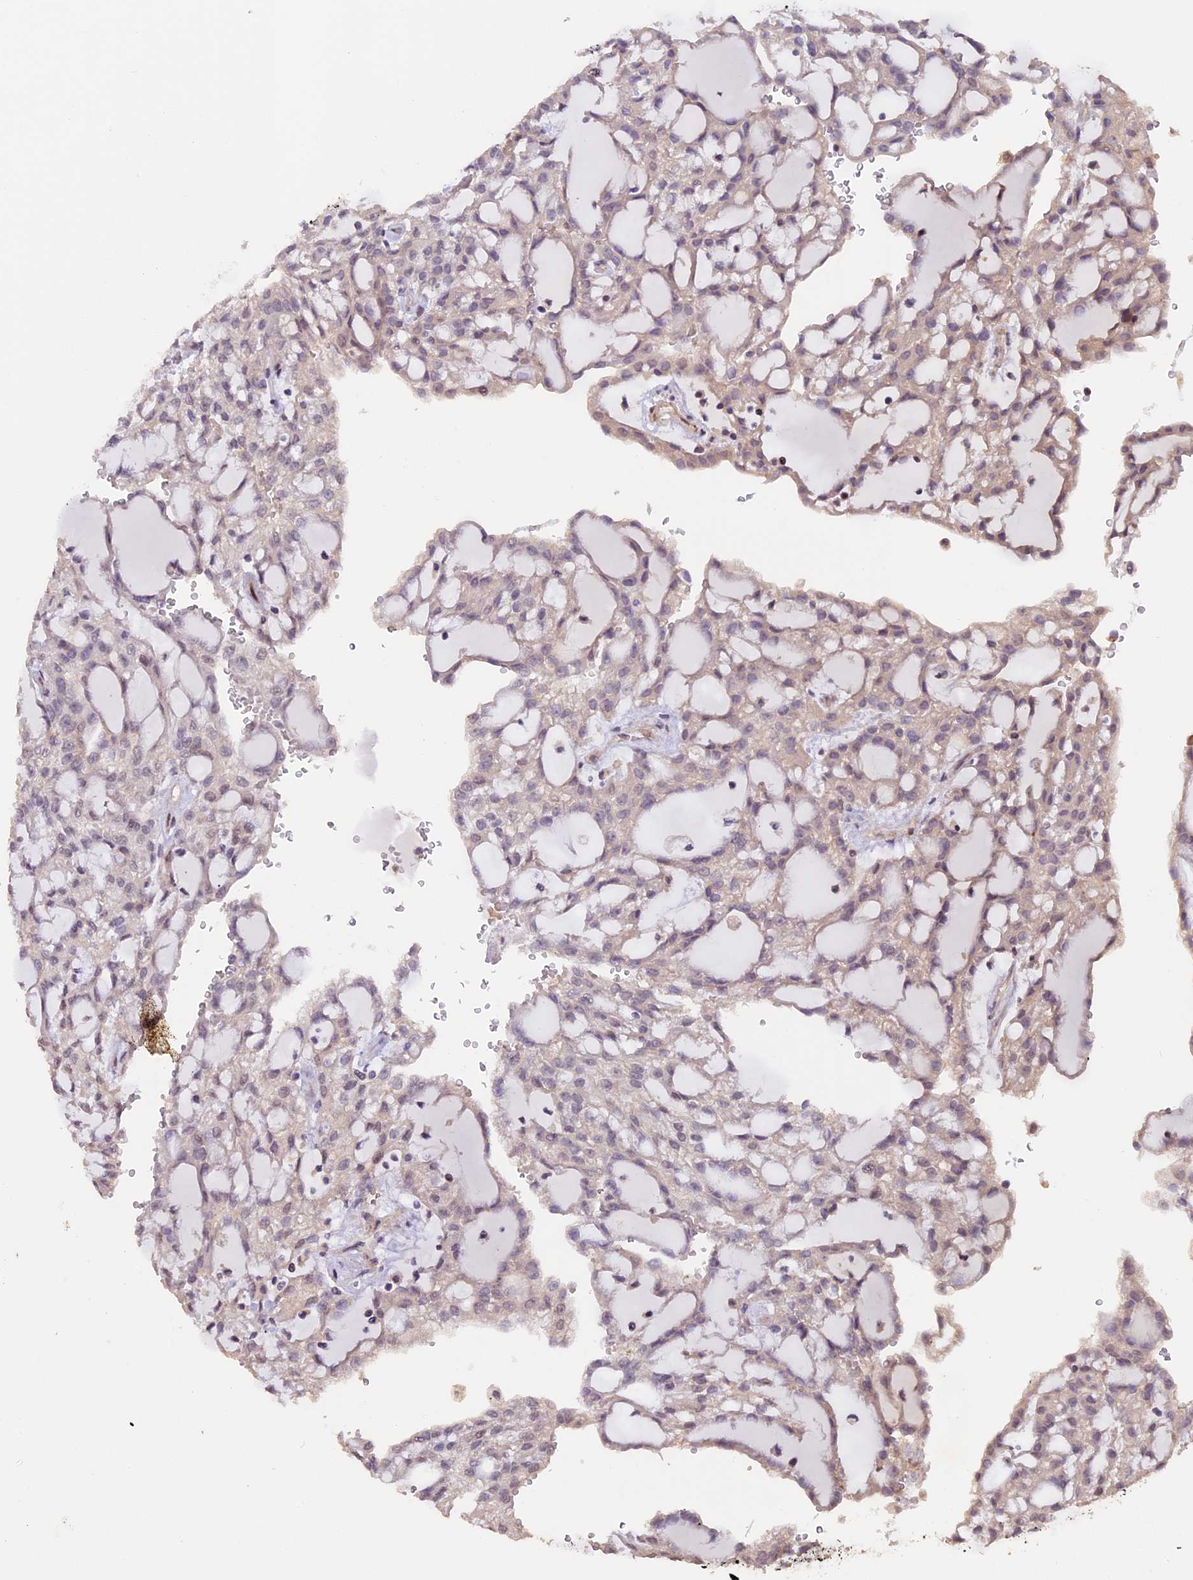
{"staining": {"intensity": "negative", "quantity": "none", "location": "none"}, "tissue": "renal cancer", "cell_type": "Tumor cells", "image_type": "cancer", "snomed": [{"axis": "morphology", "description": "Adenocarcinoma, NOS"}, {"axis": "topography", "description": "Kidney"}], "caption": "IHC of human adenocarcinoma (renal) demonstrates no staining in tumor cells.", "gene": "GNB5", "patient": {"sex": "male", "age": 63}}